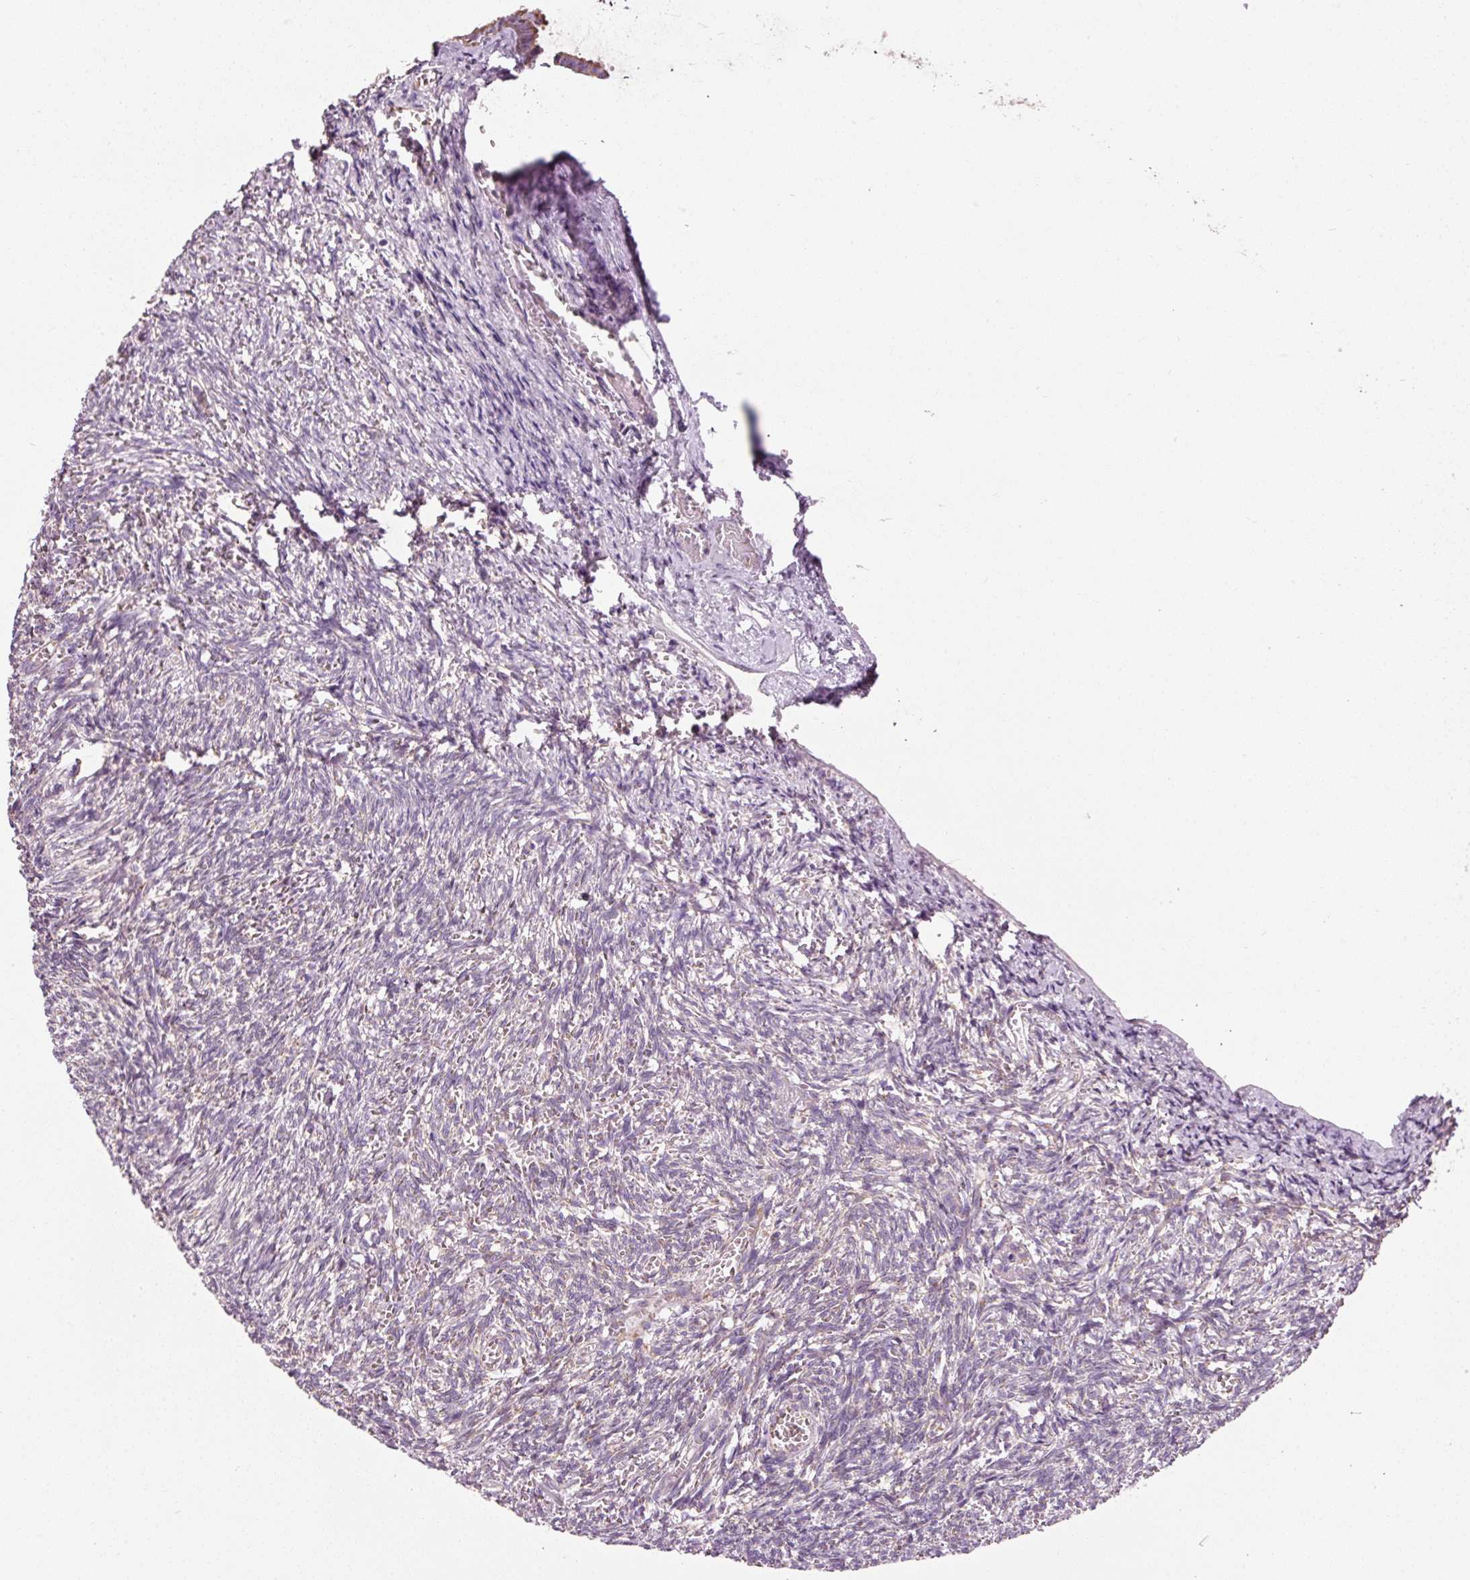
{"staining": {"intensity": "moderate", "quantity": ">75%", "location": "cytoplasmic/membranous"}, "tissue": "ovary", "cell_type": "Follicle cells", "image_type": "normal", "snomed": [{"axis": "morphology", "description": "Normal tissue, NOS"}, {"axis": "topography", "description": "Ovary"}], "caption": "Protein staining demonstrates moderate cytoplasmic/membranous staining in about >75% of follicle cells in unremarkable ovary. (brown staining indicates protein expression, while blue staining denotes nuclei).", "gene": "NDUFB4", "patient": {"sex": "female", "age": 67}}